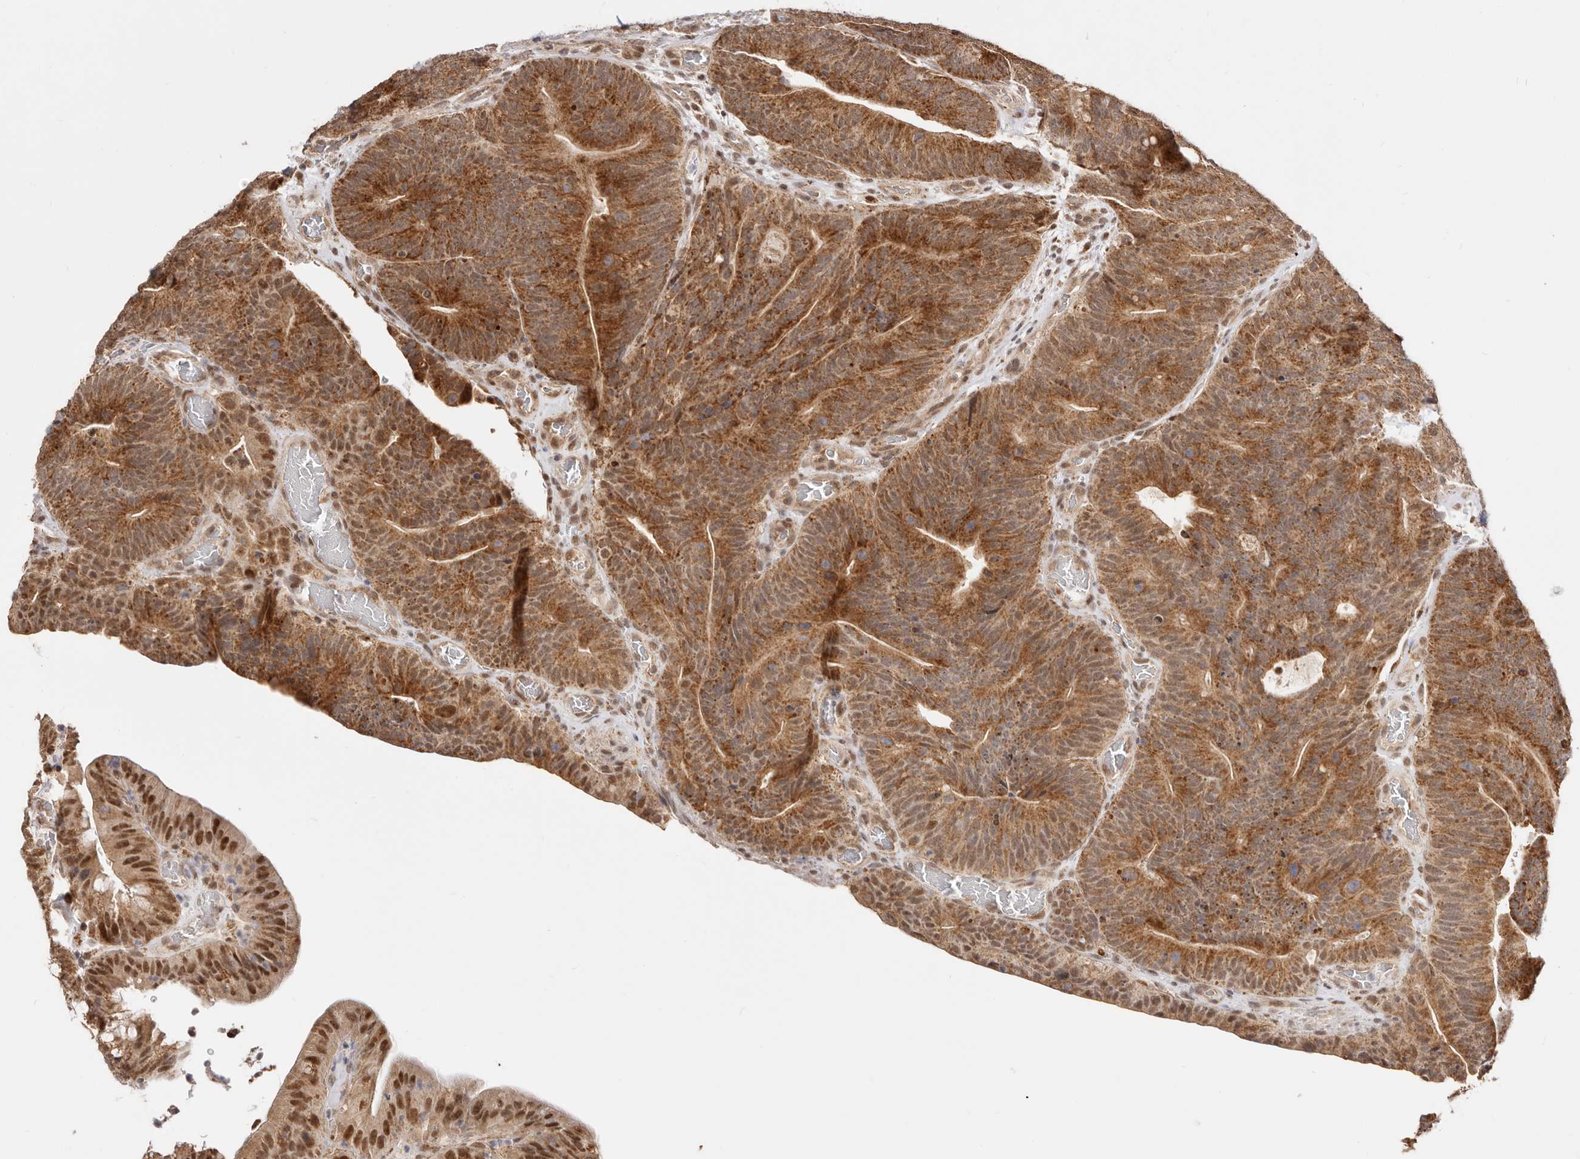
{"staining": {"intensity": "strong", "quantity": ">75%", "location": "cytoplasmic/membranous,nuclear"}, "tissue": "colorectal cancer", "cell_type": "Tumor cells", "image_type": "cancer", "snomed": [{"axis": "morphology", "description": "Normal tissue, NOS"}, {"axis": "topography", "description": "Colon"}], "caption": "Colorectal cancer was stained to show a protein in brown. There is high levels of strong cytoplasmic/membranous and nuclear staining in about >75% of tumor cells. (Brightfield microscopy of DAB IHC at high magnification).", "gene": "SEC14L1", "patient": {"sex": "female", "age": 82}}